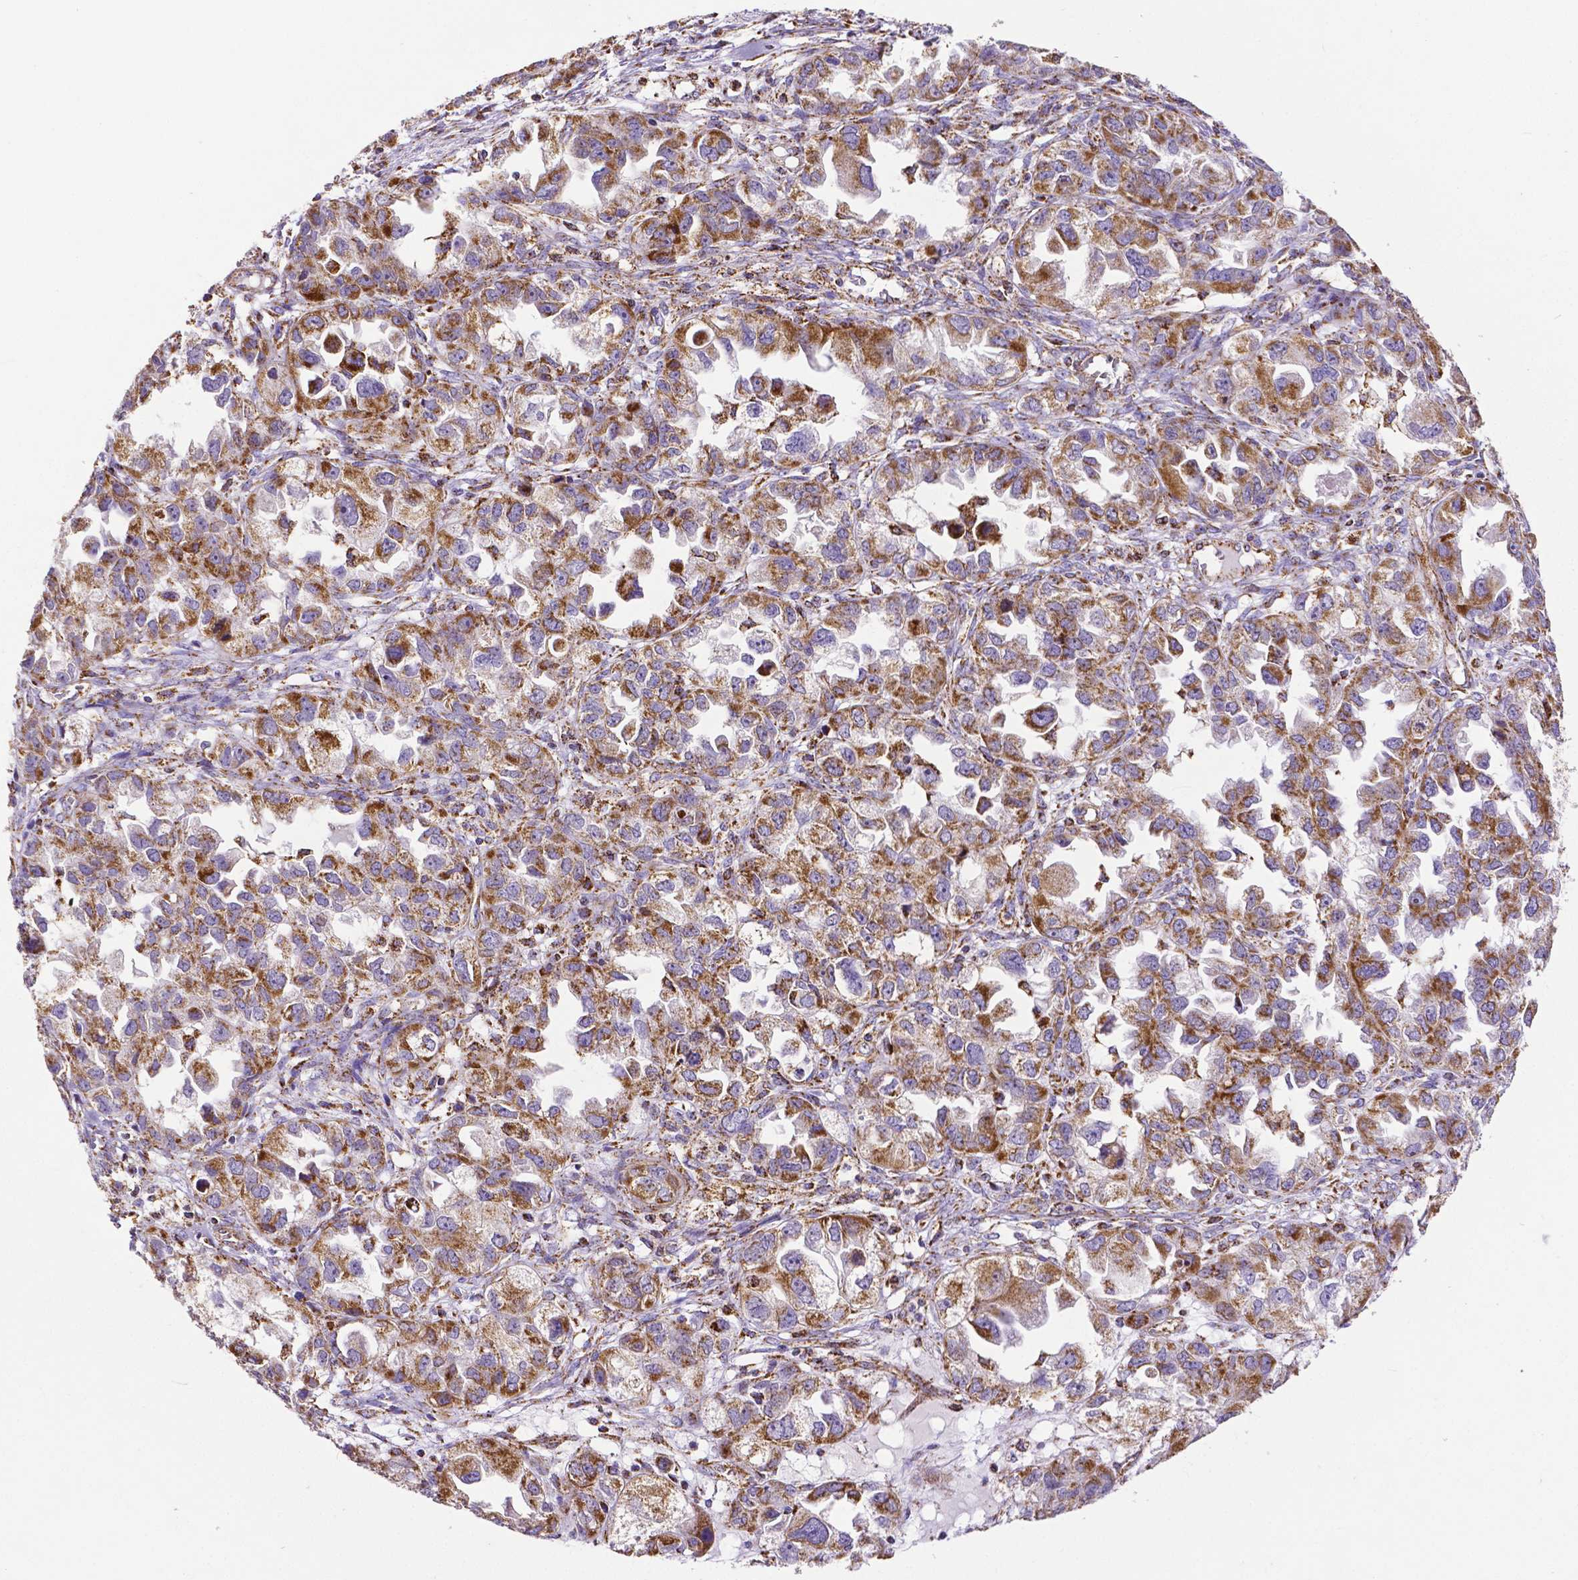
{"staining": {"intensity": "moderate", "quantity": ">75%", "location": "cytoplasmic/membranous"}, "tissue": "ovarian cancer", "cell_type": "Tumor cells", "image_type": "cancer", "snomed": [{"axis": "morphology", "description": "Cystadenocarcinoma, serous, NOS"}, {"axis": "topography", "description": "Ovary"}], "caption": "Moderate cytoplasmic/membranous protein staining is appreciated in about >75% of tumor cells in ovarian serous cystadenocarcinoma. (DAB (3,3'-diaminobenzidine) IHC, brown staining for protein, blue staining for nuclei).", "gene": "MACC1", "patient": {"sex": "female", "age": 84}}